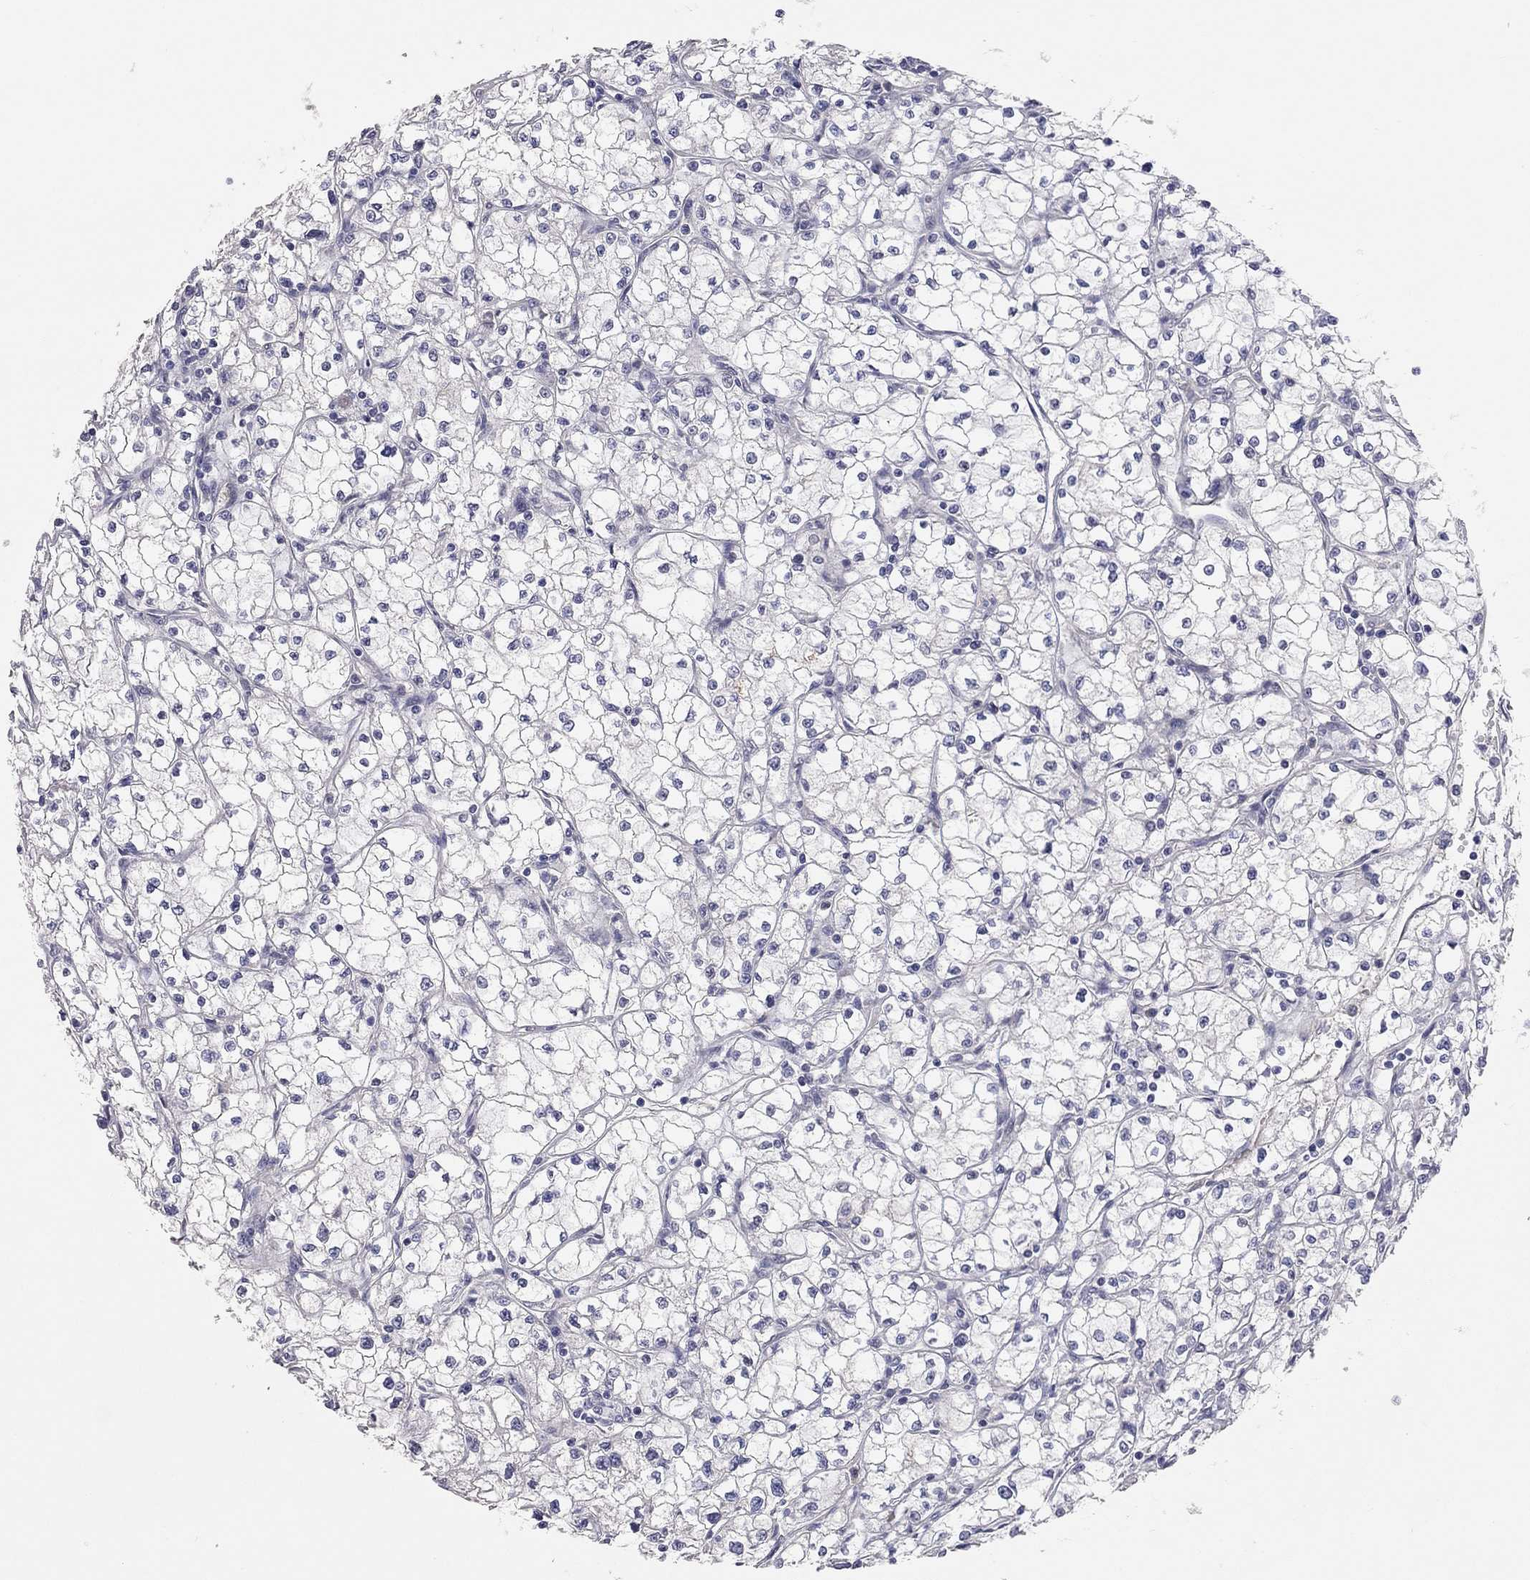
{"staining": {"intensity": "negative", "quantity": "none", "location": "none"}, "tissue": "renal cancer", "cell_type": "Tumor cells", "image_type": "cancer", "snomed": [{"axis": "morphology", "description": "Adenocarcinoma, NOS"}, {"axis": "topography", "description": "Kidney"}], "caption": "DAB (3,3'-diaminobenzidine) immunohistochemical staining of renal adenocarcinoma reveals no significant staining in tumor cells.", "gene": "KCNB1", "patient": {"sex": "male", "age": 67}}